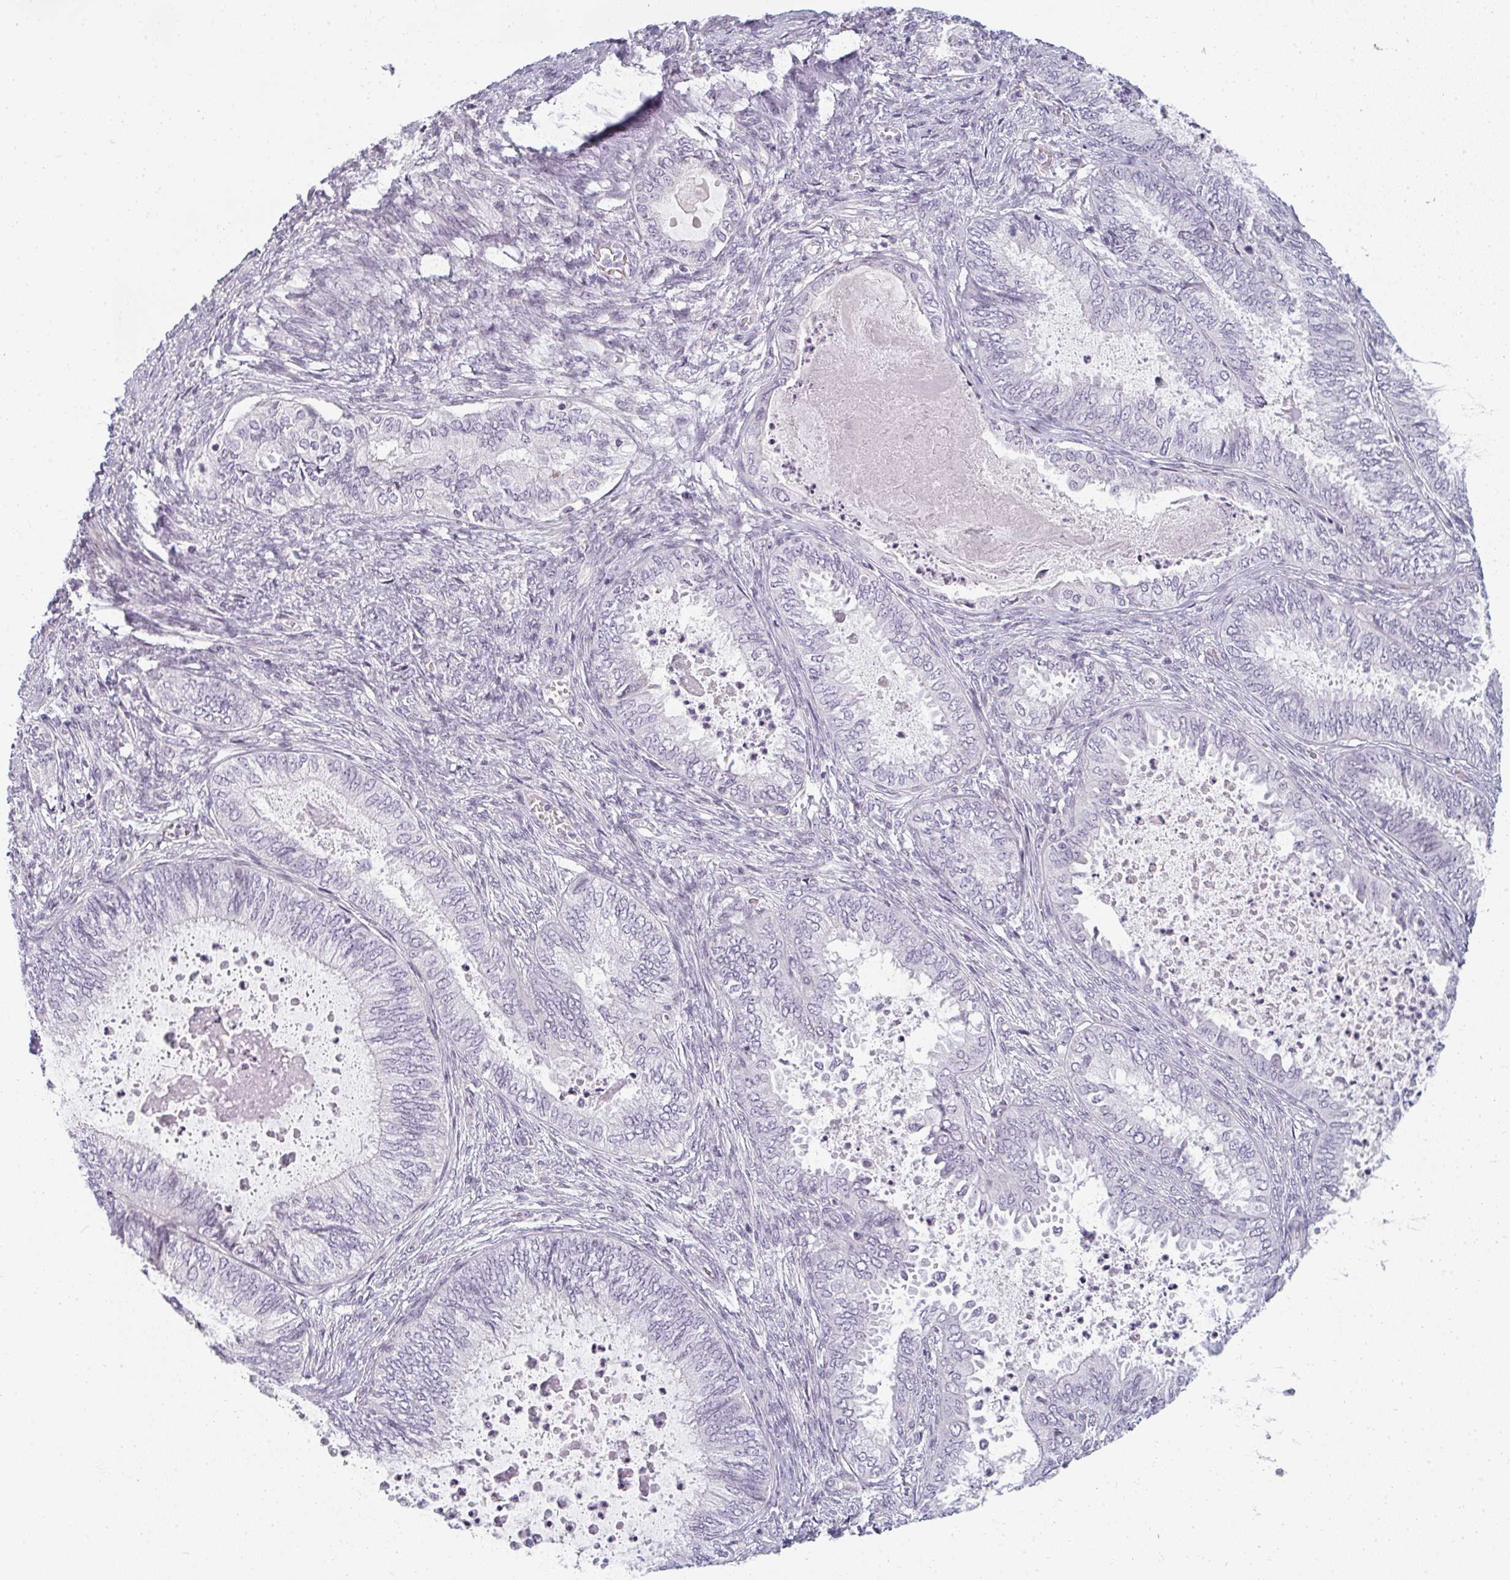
{"staining": {"intensity": "negative", "quantity": "none", "location": "none"}, "tissue": "ovarian cancer", "cell_type": "Tumor cells", "image_type": "cancer", "snomed": [{"axis": "morphology", "description": "Carcinoma, endometroid"}, {"axis": "topography", "description": "Ovary"}], "caption": "Tumor cells show no significant expression in ovarian cancer.", "gene": "RBBP6", "patient": {"sex": "female", "age": 70}}